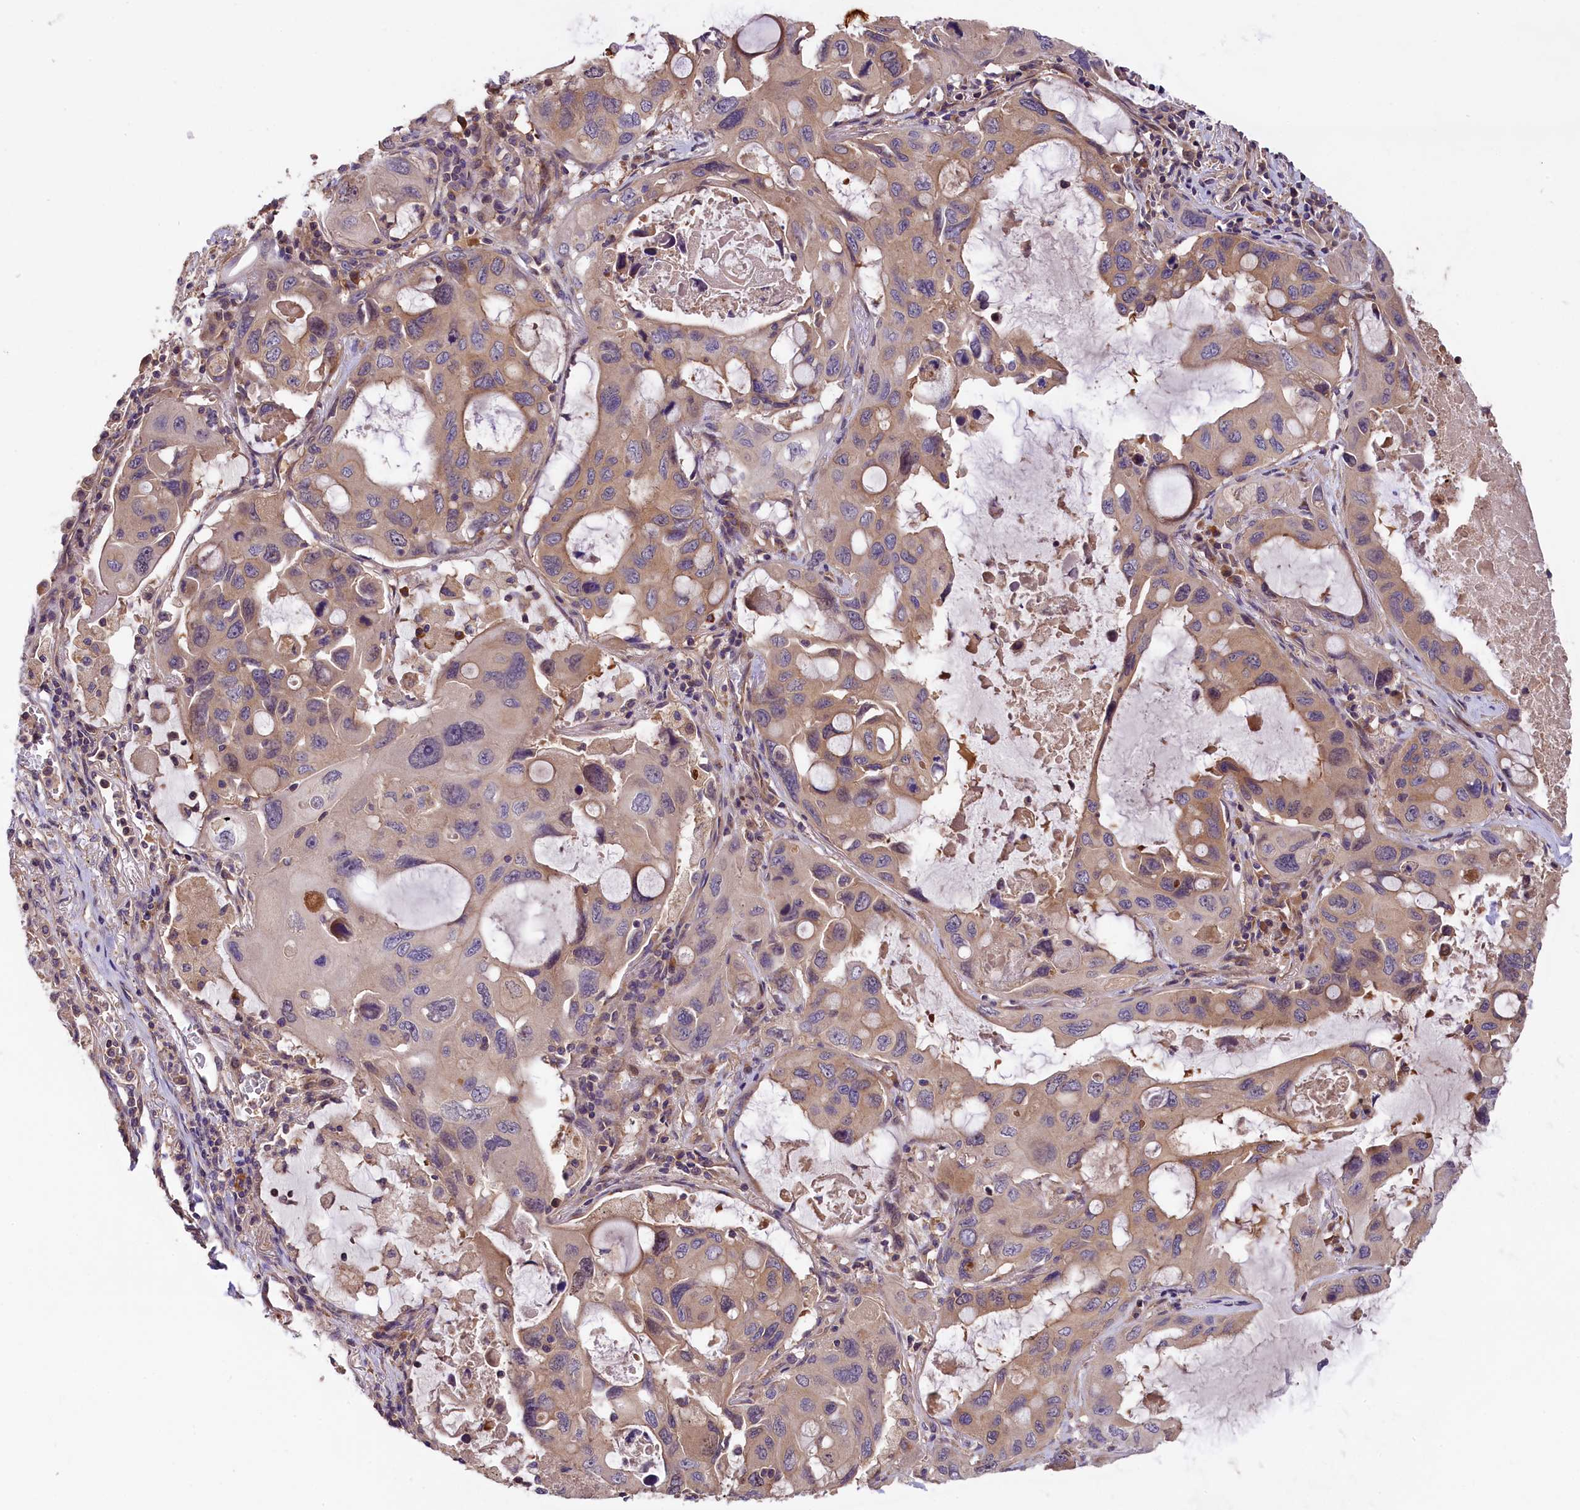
{"staining": {"intensity": "weak", "quantity": "25%-75%", "location": "cytoplasmic/membranous"}, "tissue": "lung cancer", "cell_type": "Tumor cells", "image_type": "cancer", "snomed": [{"axis": "morphology", "description": "Squamous cell carcinoma, NOS"}, {"axis": "topography", "description": "Lung"}], "caption": "Immunohistochemistry of human lung squamous cell carcinoma shows low levels of weak cytoplasmic/membranous expression in about 25%-75% of tumor cells. (DAB IHC, brown staining for protein, blue staining for nuclei).", "gene": "SETD6", "patient": {"sex": "female", "age": 73}}